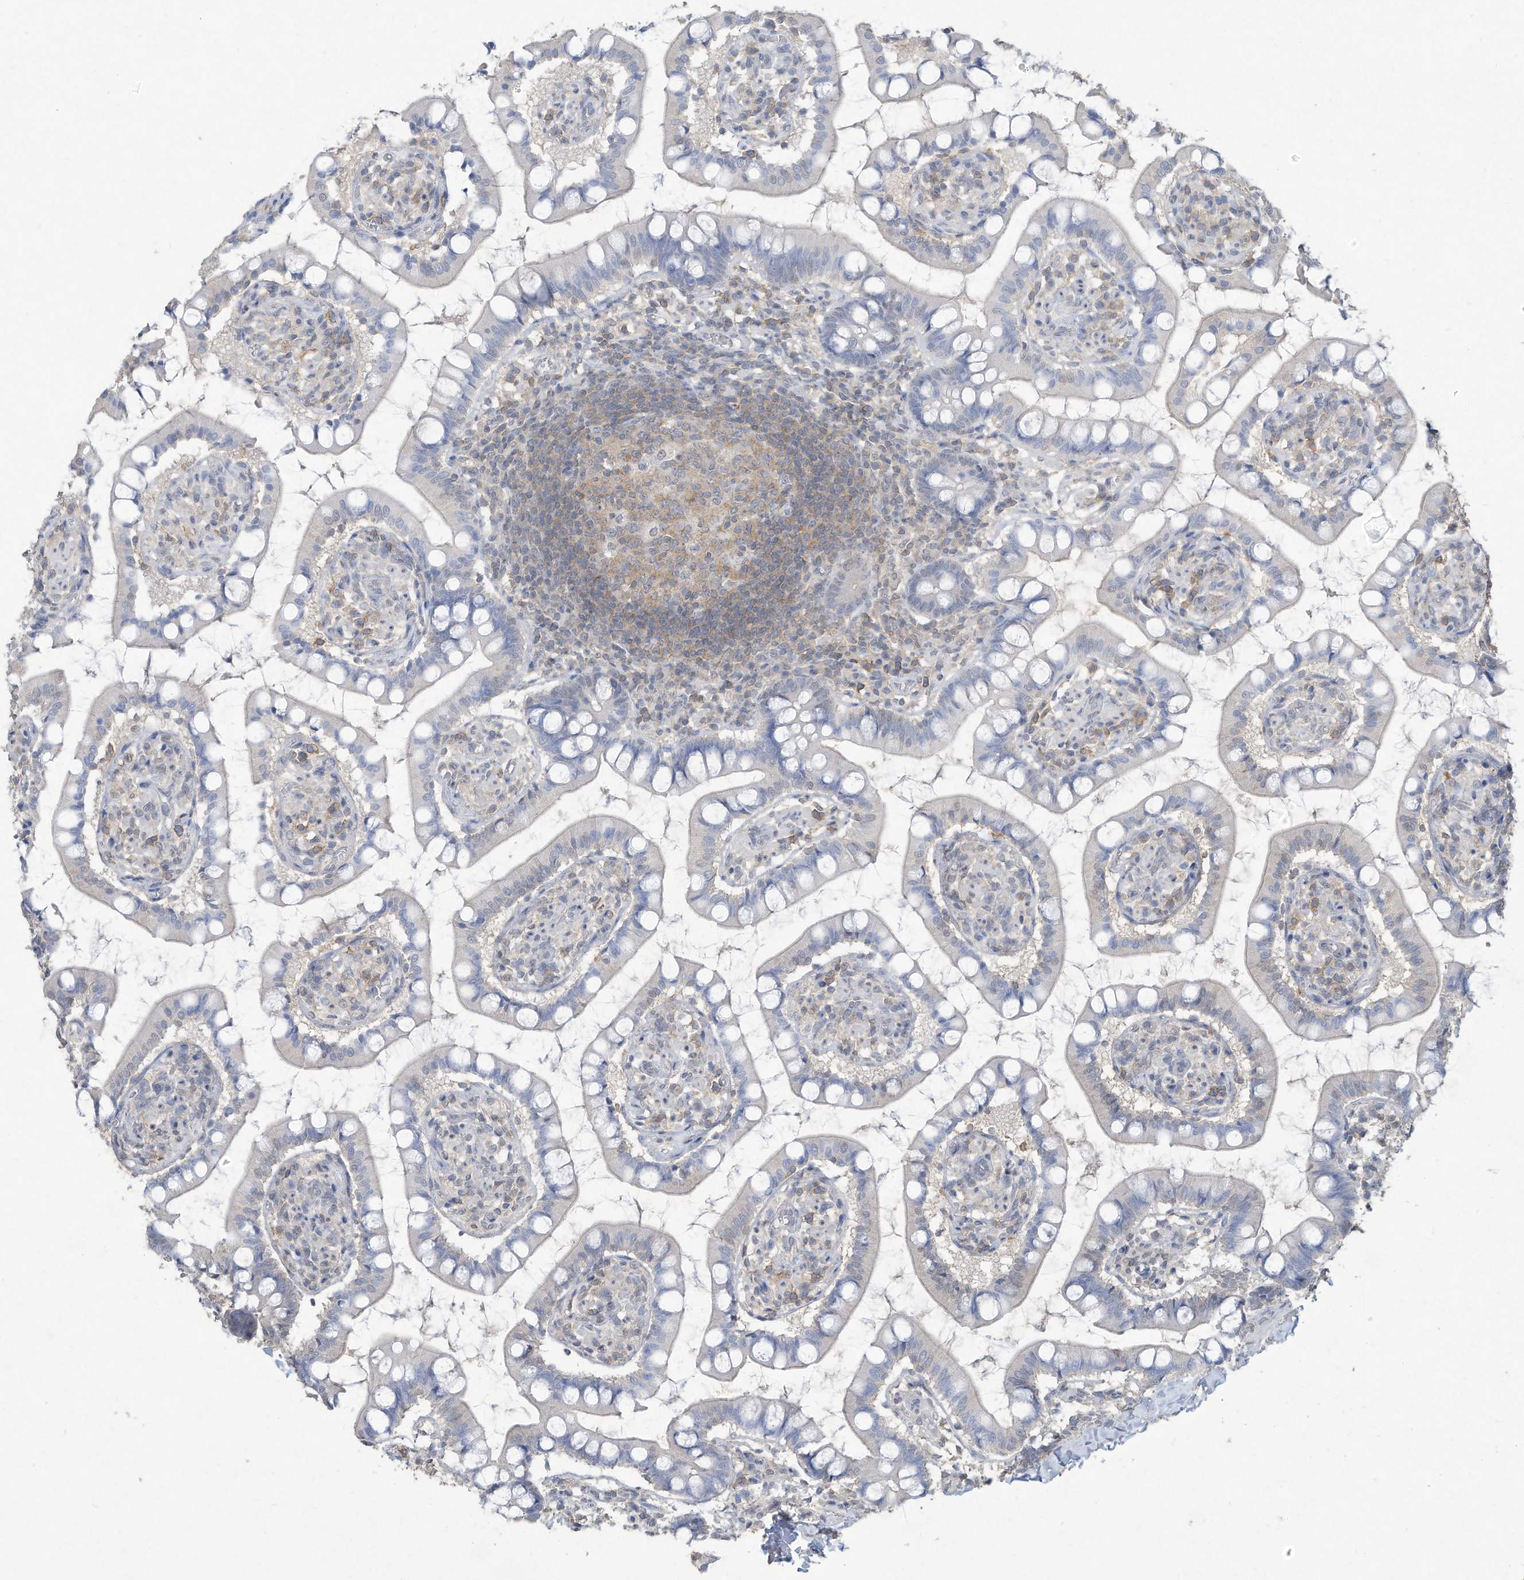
{"staining": {"intensity": "negative", "quantity": "none", "location": "none"}, "tissue": "small intestine", "cell_type": "Glandular cells", "image_type": "normal", "snomed": [{"axis": "morphology", "description": "Normal tissue, NOS"}, {"axis": "topography", "description": "Small intestine"}], "caption": "Immunohistochemical staining of unremarkable small intestine reveals no significant expression in glandular cells.", "gene": "HAS3", "patient": {"sex": "male", "age": 52}}